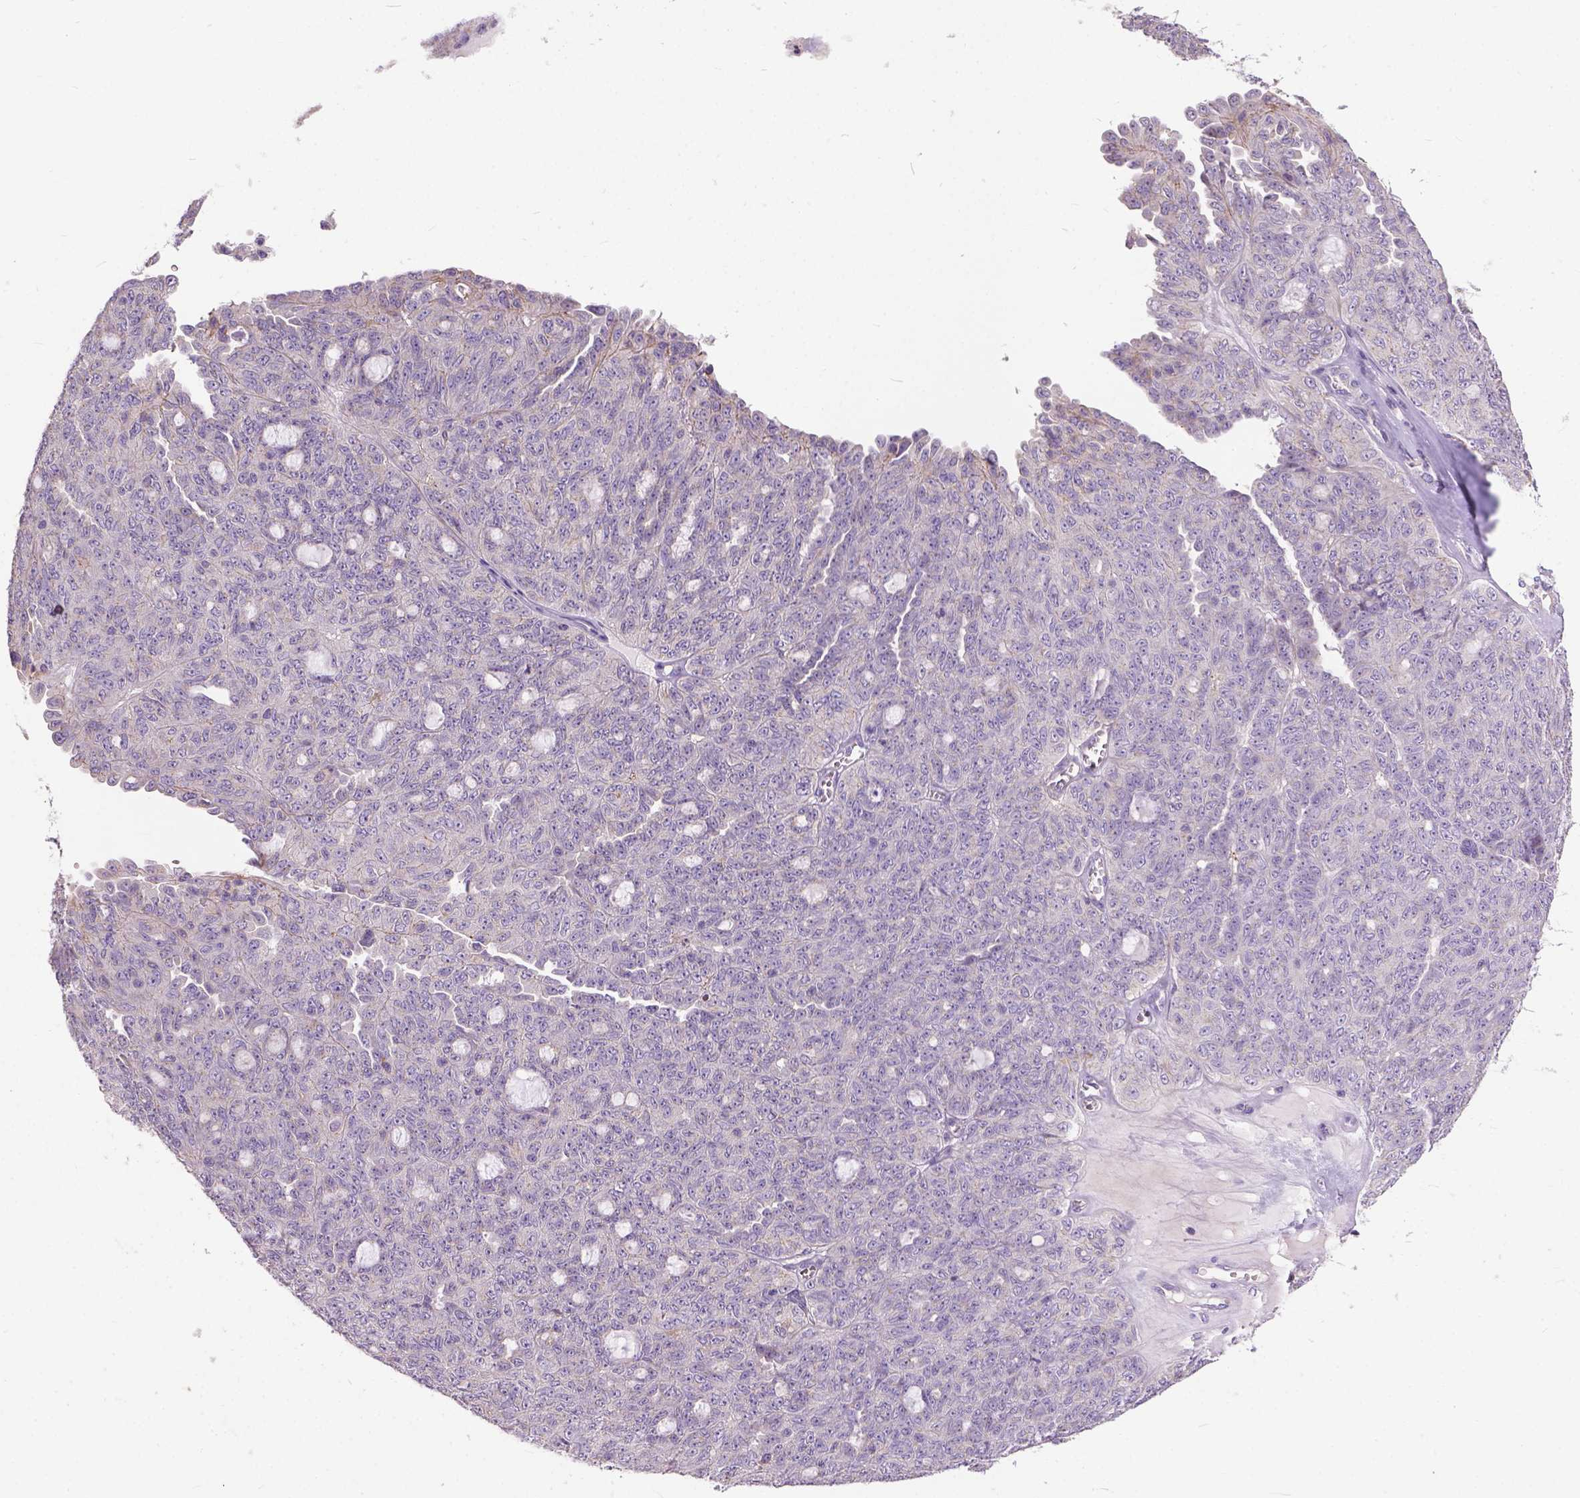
{"staining": {"intensity": "negative", "quantity": "none", "location": "none"}, "tissue": "ovarian cancer", "cell_type": "Tumor cells", "image_type": "cancer", "snomed": [{"axis": "morphology", "description": "Cystadenocarcinoma, serous, NOS"}, {"axis": "topography", "description": "Ovary"}], "caption": "Immunohistochemistry photomicrograph of neoplastic tissue: ovarian cancer stained with DAB displays no significant protein expression in tumor cells.", "gene": "BANF2", "patient": {"sex": "female", "age": 71}}